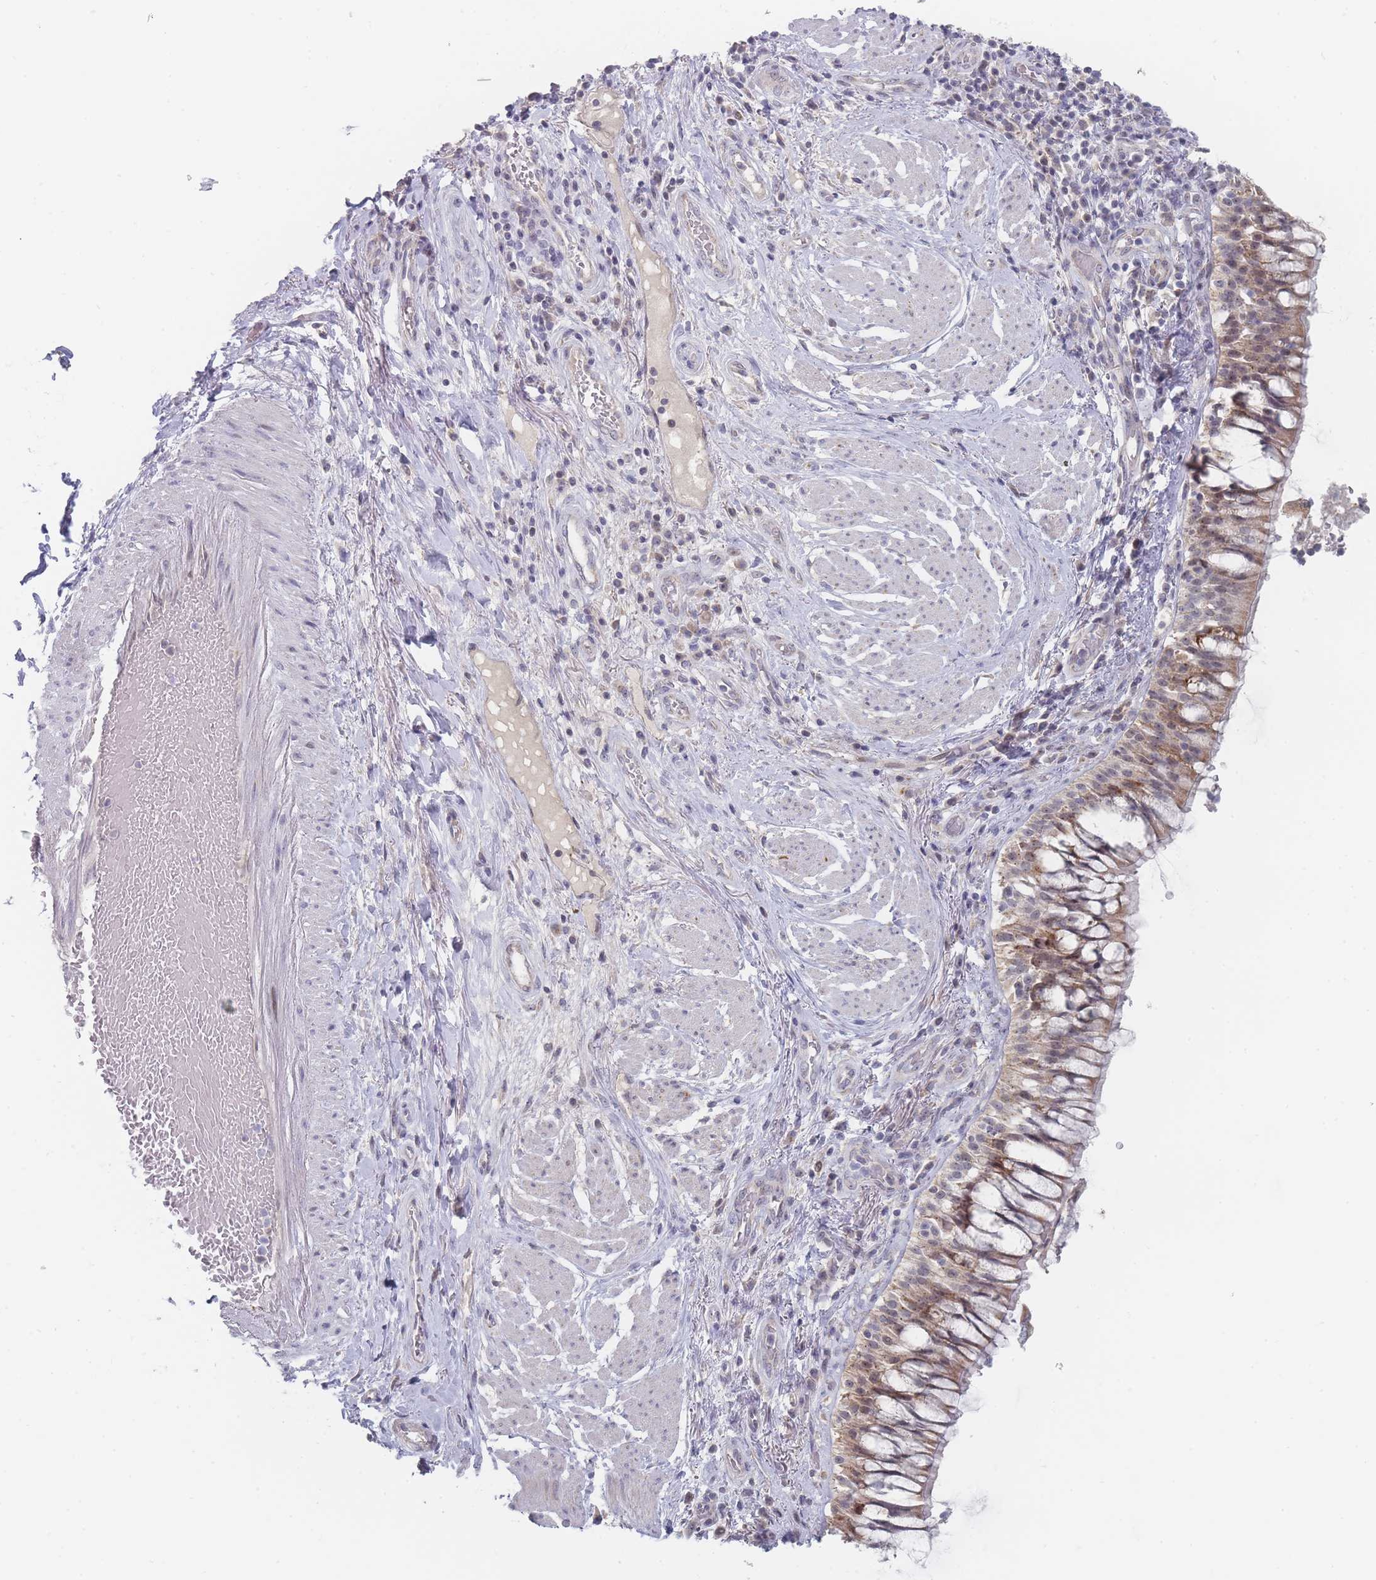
{"staining": {"intensity": "negative", "quantity": "none", "location": "none"}, "tissue": "adipose tissue", "cell_type": "Adipocytes", "image_type": "normal", "snomed": [{"axis": "morphology", "description": "Normal tissue, NOS"}, {"axis": "morphology", "description": "Squamous cell carcinoma, NOS"}, {"axis": "topography", "description": "Bronchus"}, {"axis": "topography", "description": "Lung"}], "caption": "Immunohistochemistry (IHC) histopathology image of unremarkable adipose tissue: human adipose tissue stained with DAB (3,3'-diaminobenzidine) demonstrates no significant protein positivity in adipocytes. (Brightfield microscopy of DAB (3,3'-diaminobenzidine) immunohistochemistry at high magnification).", "gene": "RNF8", "patient": {"sex": "male", "age": 64}}